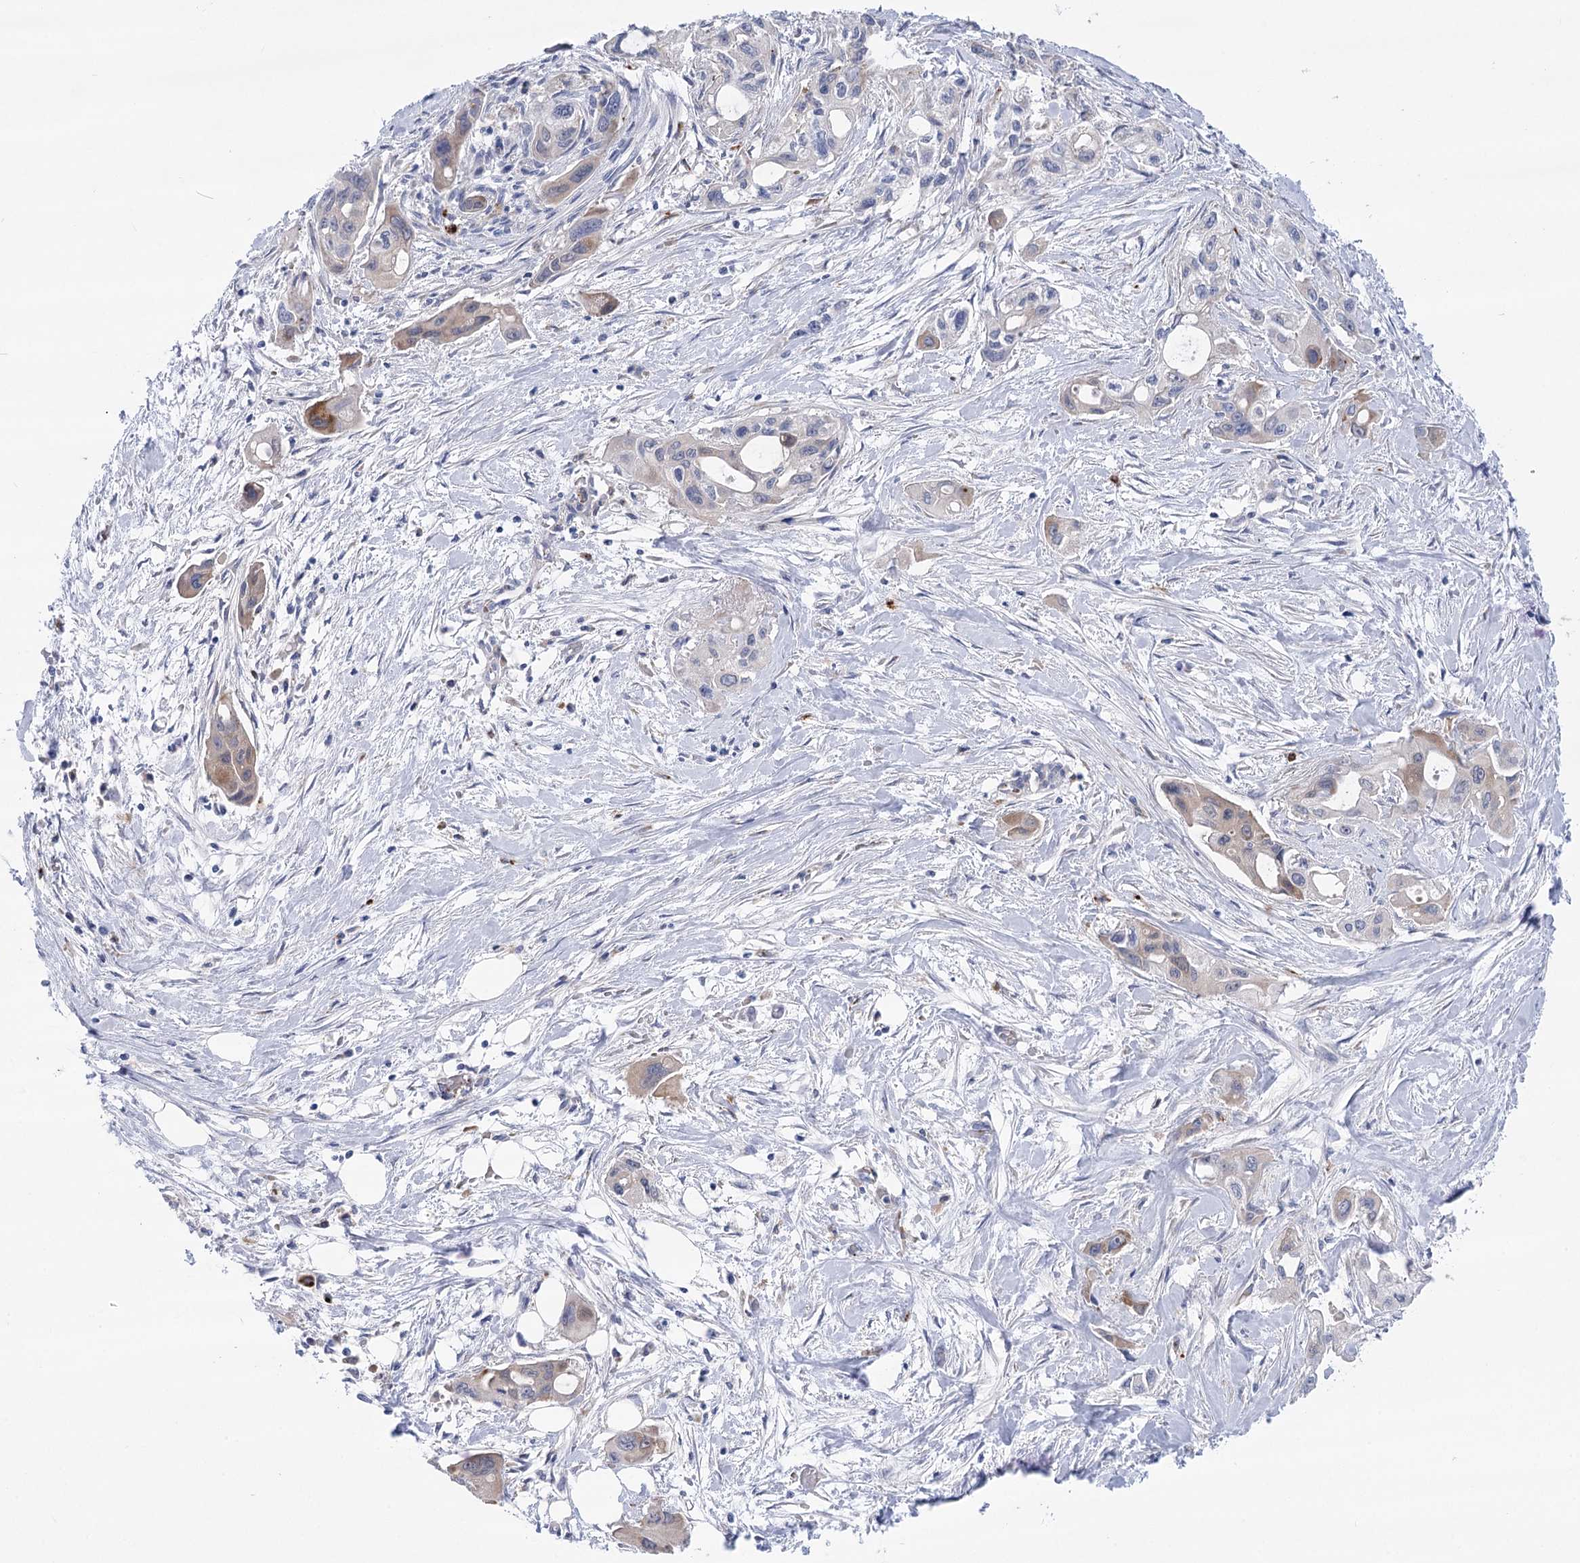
{"staining": {"intensity": "moderate", "quantity": "<25%", "location": "cytoplasmic/membranous"}, "tissue": "pancreatic cancer", "cell_type": "Tumor cells", "image_type": "cancer", "snomed": [{"axis": "morphology", "description": "Adenocarcinoma, NOS"}, {"axis": "topography", "description": "Pancreas"}], "caption": "This histopathology image reveals immunohistochemistry staining of pancreatic cancer (adenocarcinoma), with low moderate cytoplasmic/membranous staining in approximately <25% of tumor cells.", "gene": "SIAE", "patient": {"sex": "male", "age": 75}}